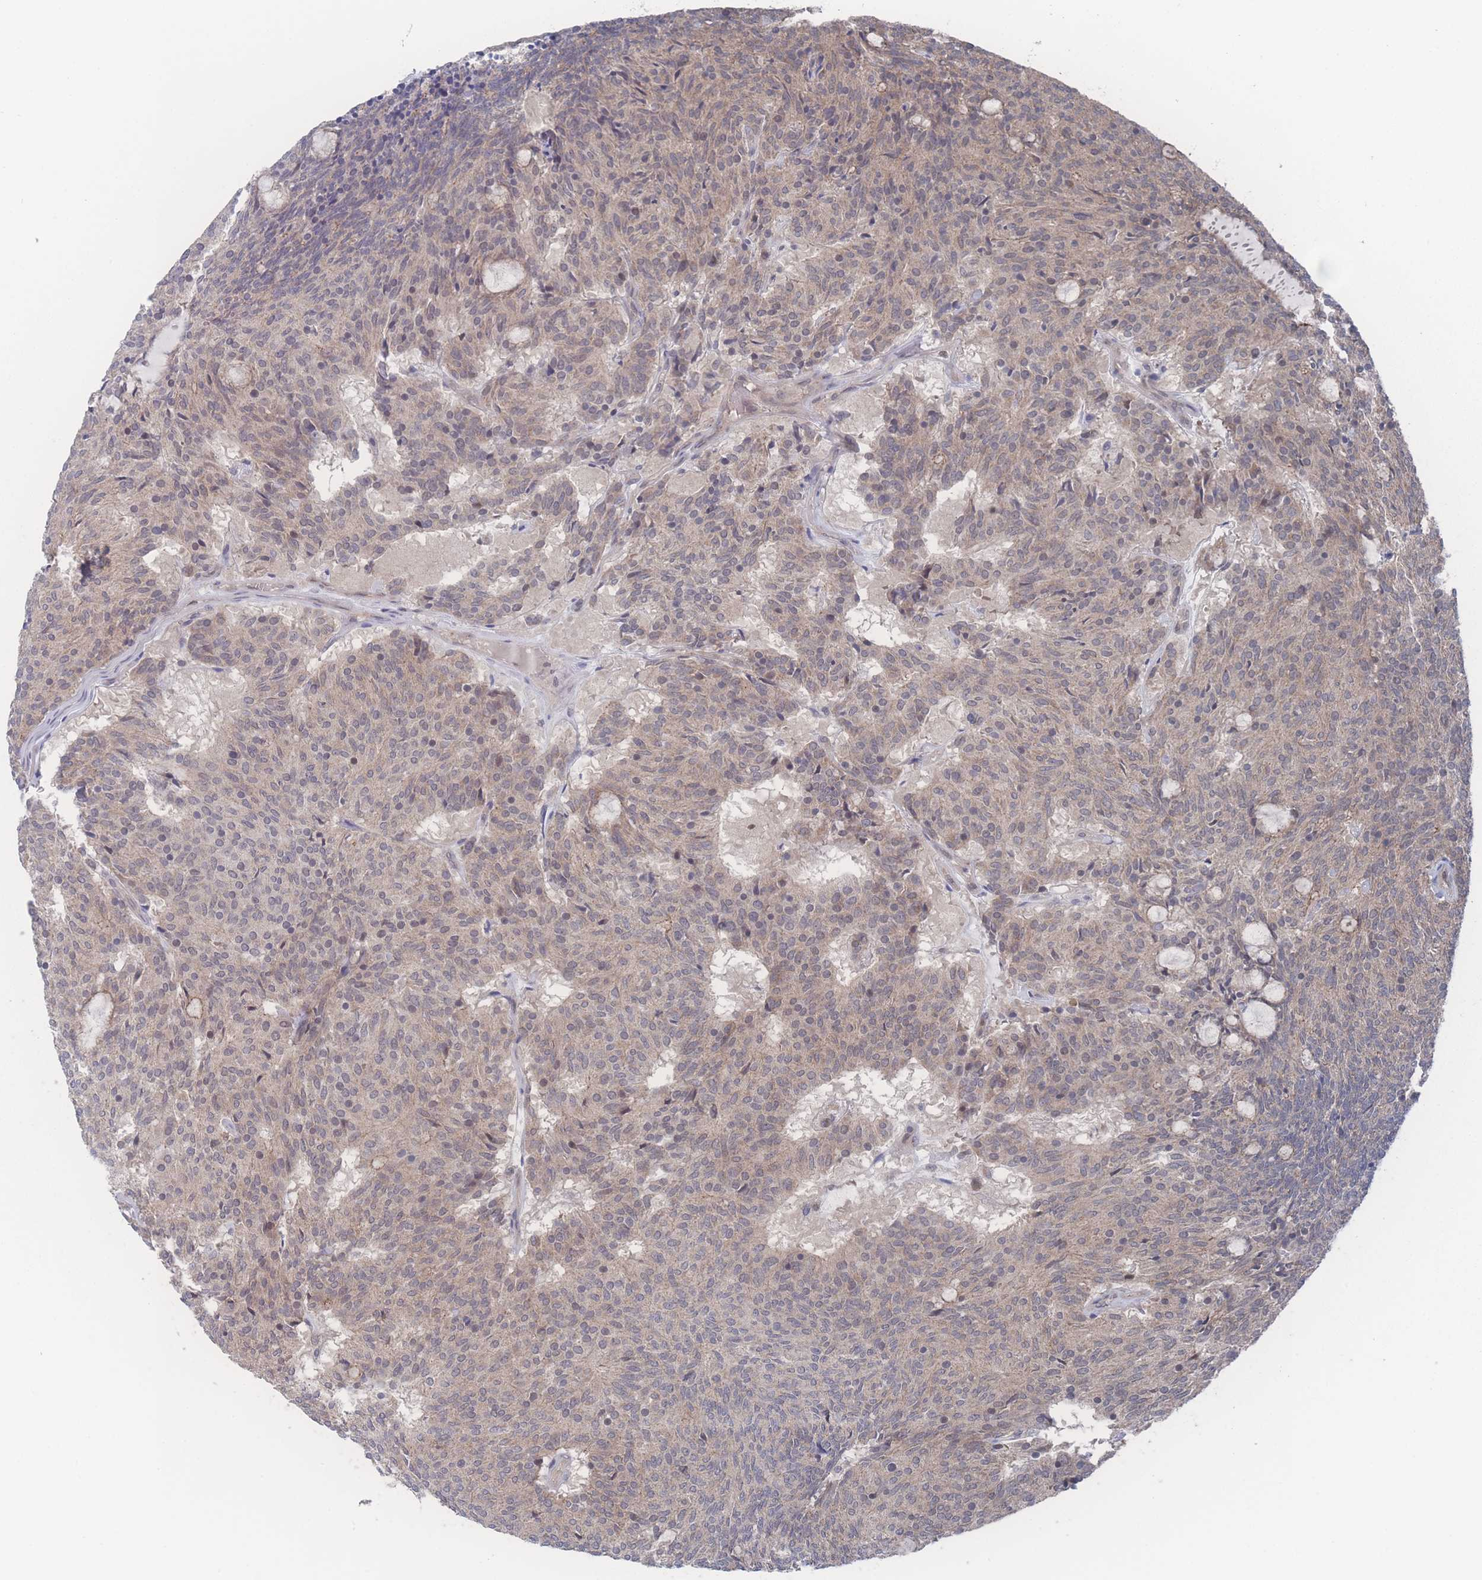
{"staining": {"intensity": "weak", "quantity": "25%-75%", "location": "cytoplasmic/membranous"}, "tissue": "carcinoid", "cell_type": "Tumor cells", "image_type": "cancer", "snomed": [{"axis": "morphology", "description": "Carcinoid, malignant, NOS"}, {"axis": "topography", "description": "Pancreas"}], "caption": "Human carcinoid stained with a brown dye demonstrates weak cytoplasmic/membranous positive staining in about 25%-75% of tumor cells.", "gene": "NBEAL1", "patient": {"sex": "female", "age": 54}}